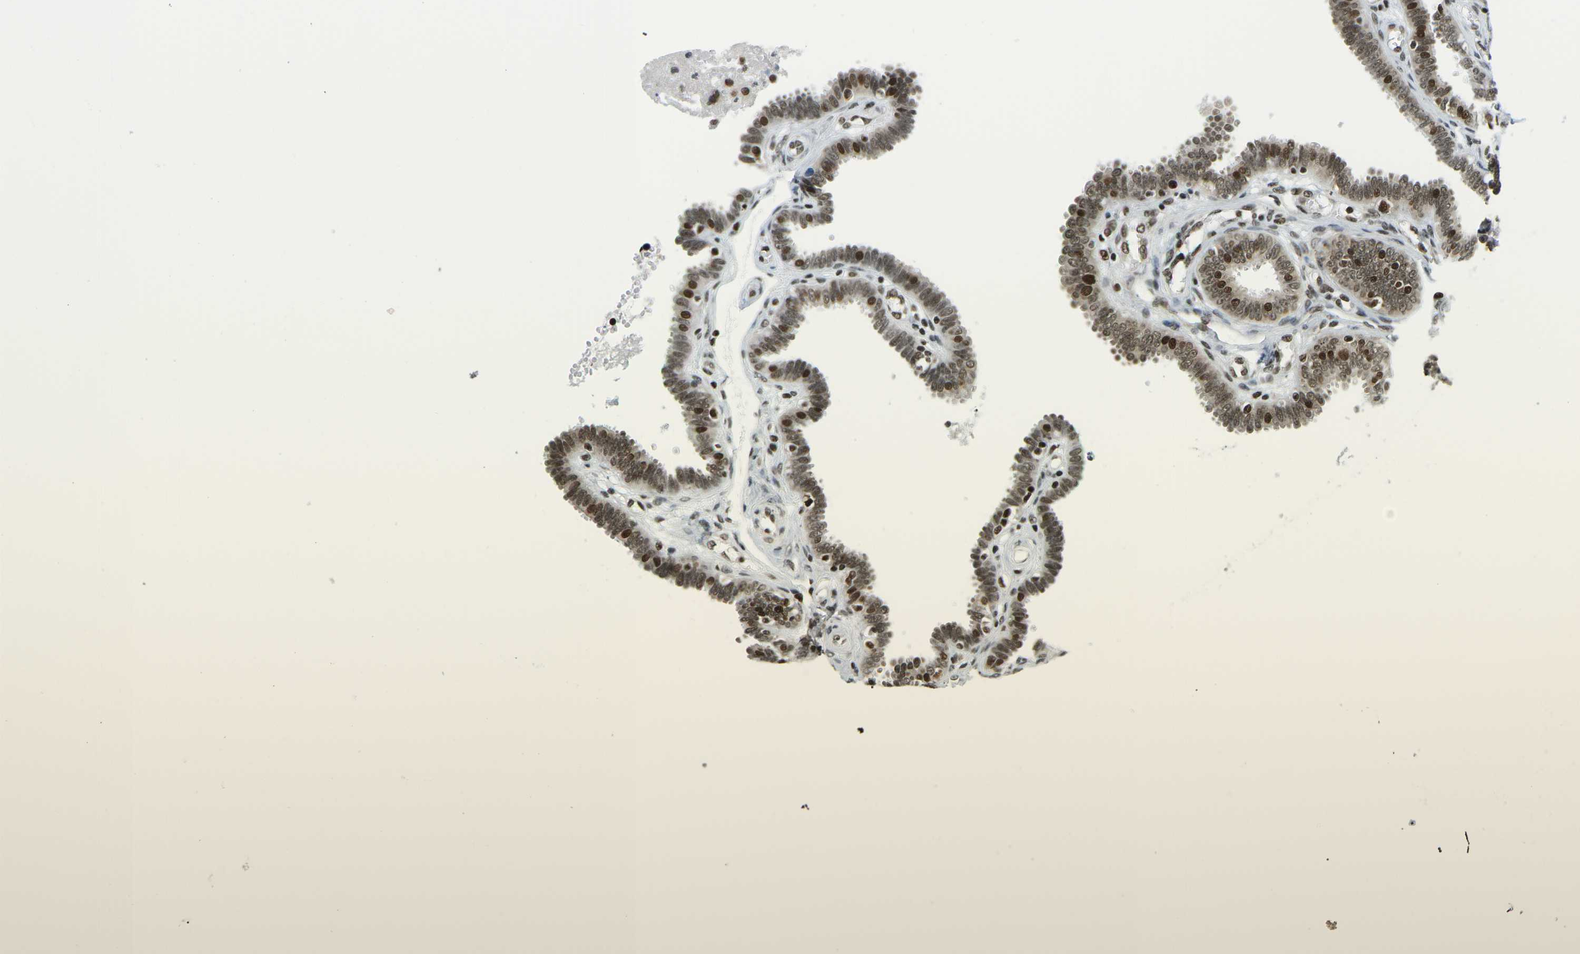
{"staining": {"intensity": "strong", "quantity": ">75%", "location": "nuclear"}, "tissue": "fallopian tube", "cell_type": "Glandular cells", "image_type": "normal", "snomed": [{"axis": "morphology", "description": "Normal tissue, NOS"}, {"axis": "topography", "description": "Fallopian tube"}], "caption": "Protein staining demonstrates strong nuclear expression in about >75% of glandular cells in unremarkable fallopian tube. The staining was performed using DAB (3,3'-diaminobenzidine) to visualize the protein expression in brown, while the nuclei were stained in blue with hematoxylin (Magnification: 20x).", "gene": "CELF1", "patient": {"sex": "female", "age": 32}}